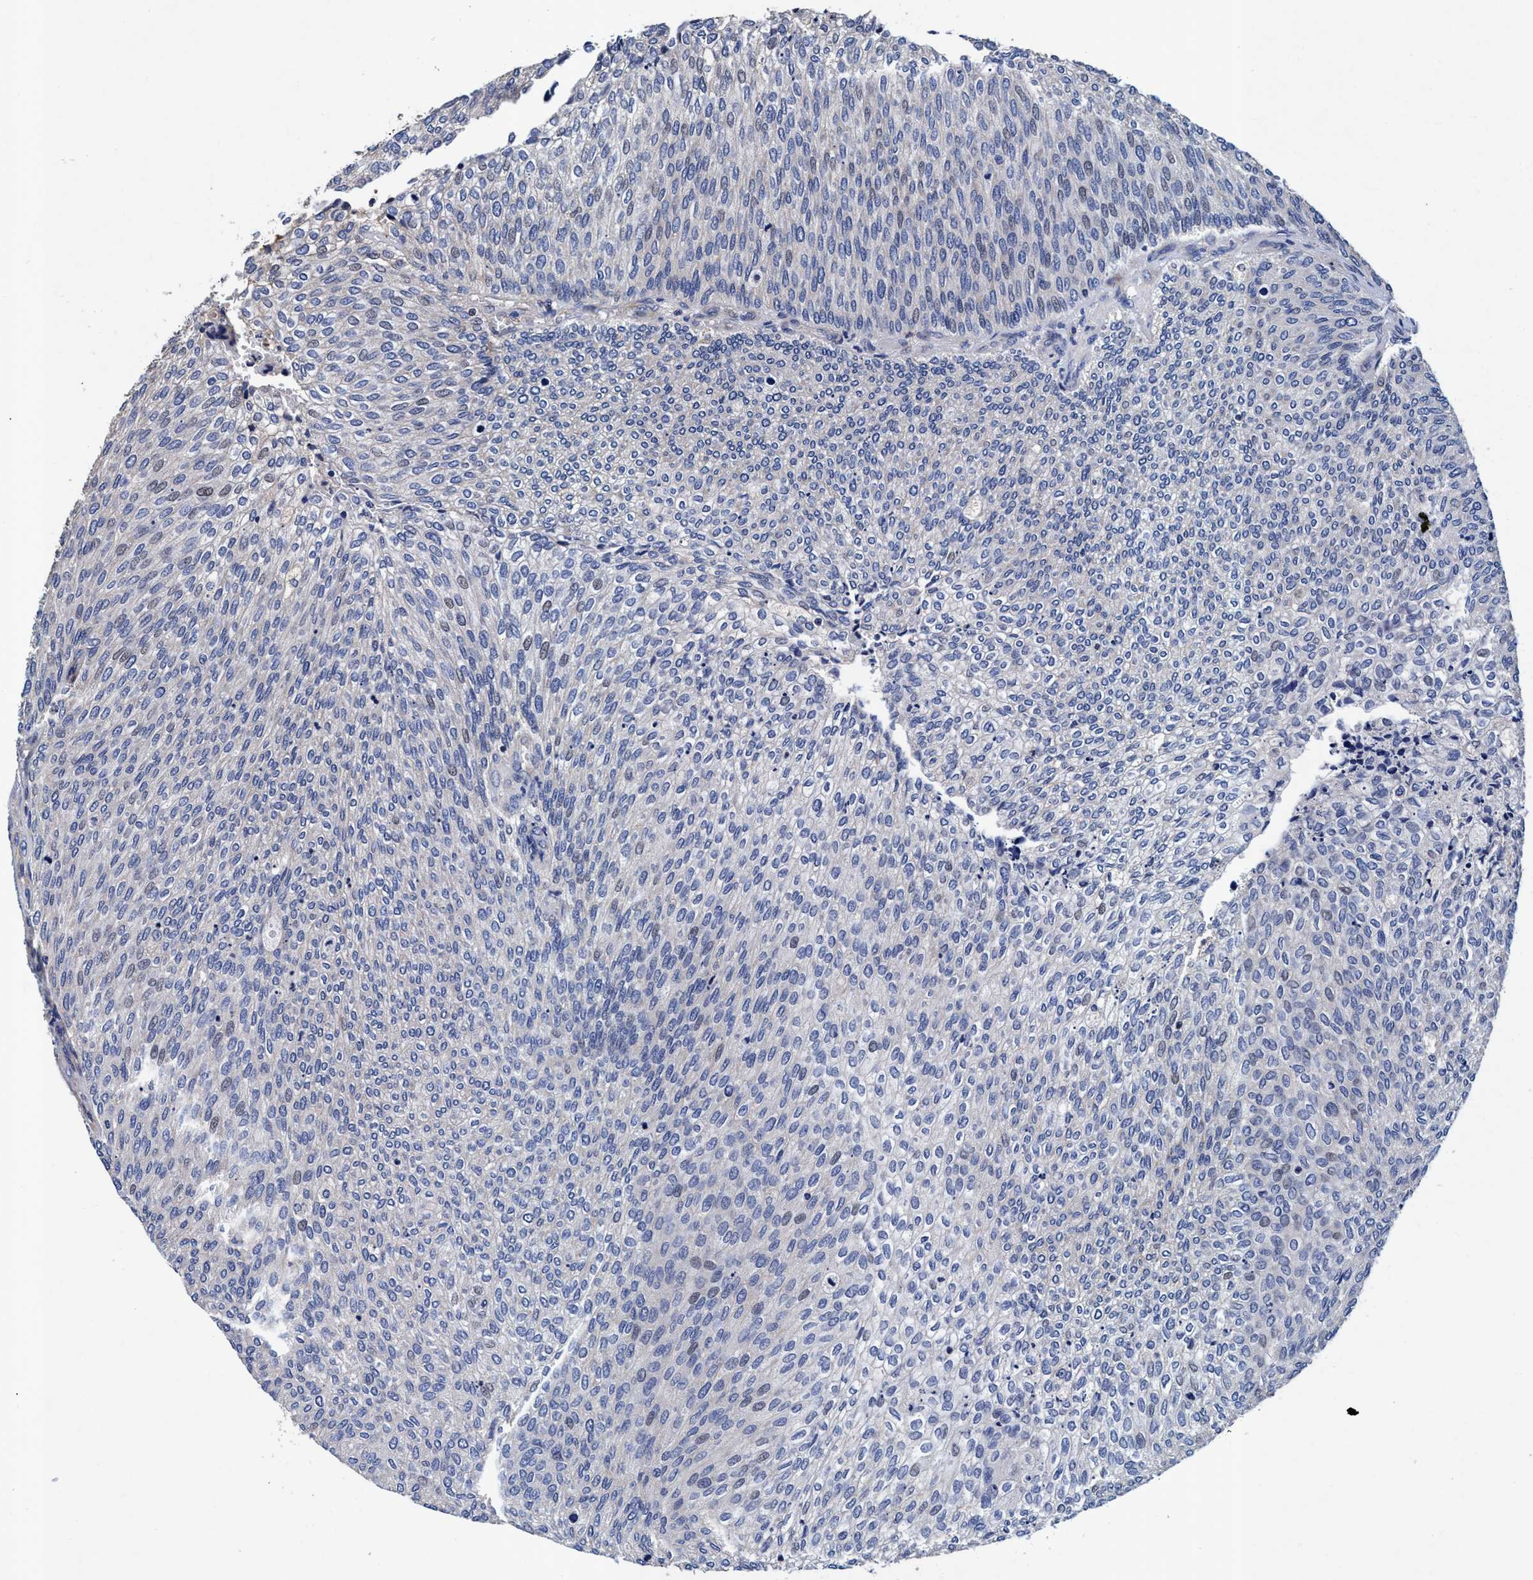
{"staining": {"intensity": "negative", "quantity": "none", "location": "none"}, "tissue": "urothelial cancer", "cell_type": "Tumor cells", "image_type": "cancer", "snomed": [{"axis": "morphology", "description": "Urothelial carcinoma, Low grade"}, {"axis": "topography", "description": "Urinary bladder"}], "caption": "Immunohistochemistry (IHC) image of human urothelial carcinoma (low-grade) stained for a protein (brown), which shows no expression in tumor cells.", "gene": "RNF208", "patient": {"sex": "female", "age": 79}}